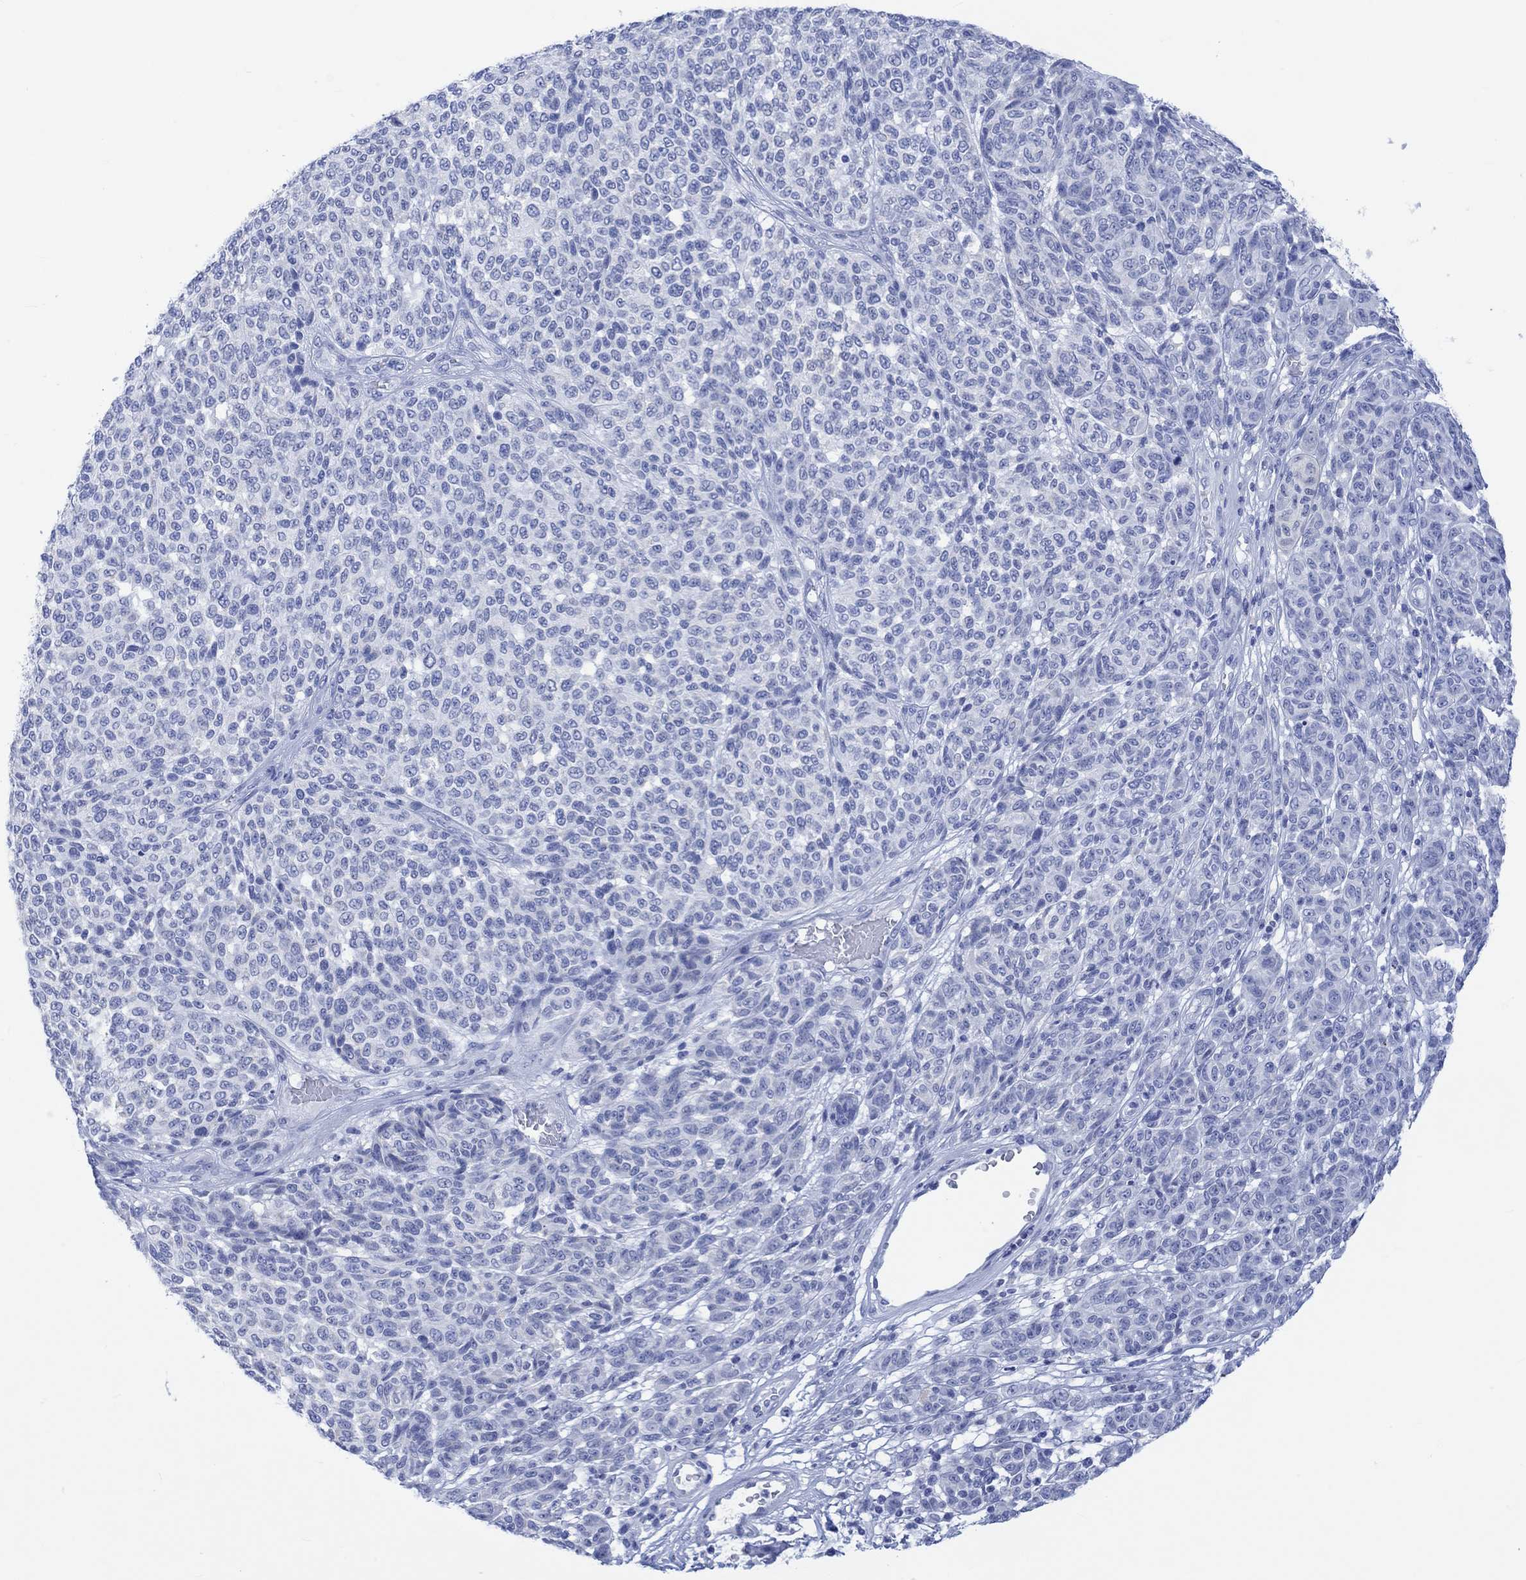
{"staining": {"intensity": "negative", "quantity": "none", "location": "none"}, "tissue": "melanoma", "cell_type": "Tumor cells", "image_type": "cancer", "snomed": [{"axis": "morphology", "description": "Malignant melanoma, NOS"}, {"axis": "topography", "description": "Skin"}], "caption": "Tumor cells are negative for brown protein staining in melanoma.", "gene": "CALCA", "patient": {"sex": "male", "age": 59}}